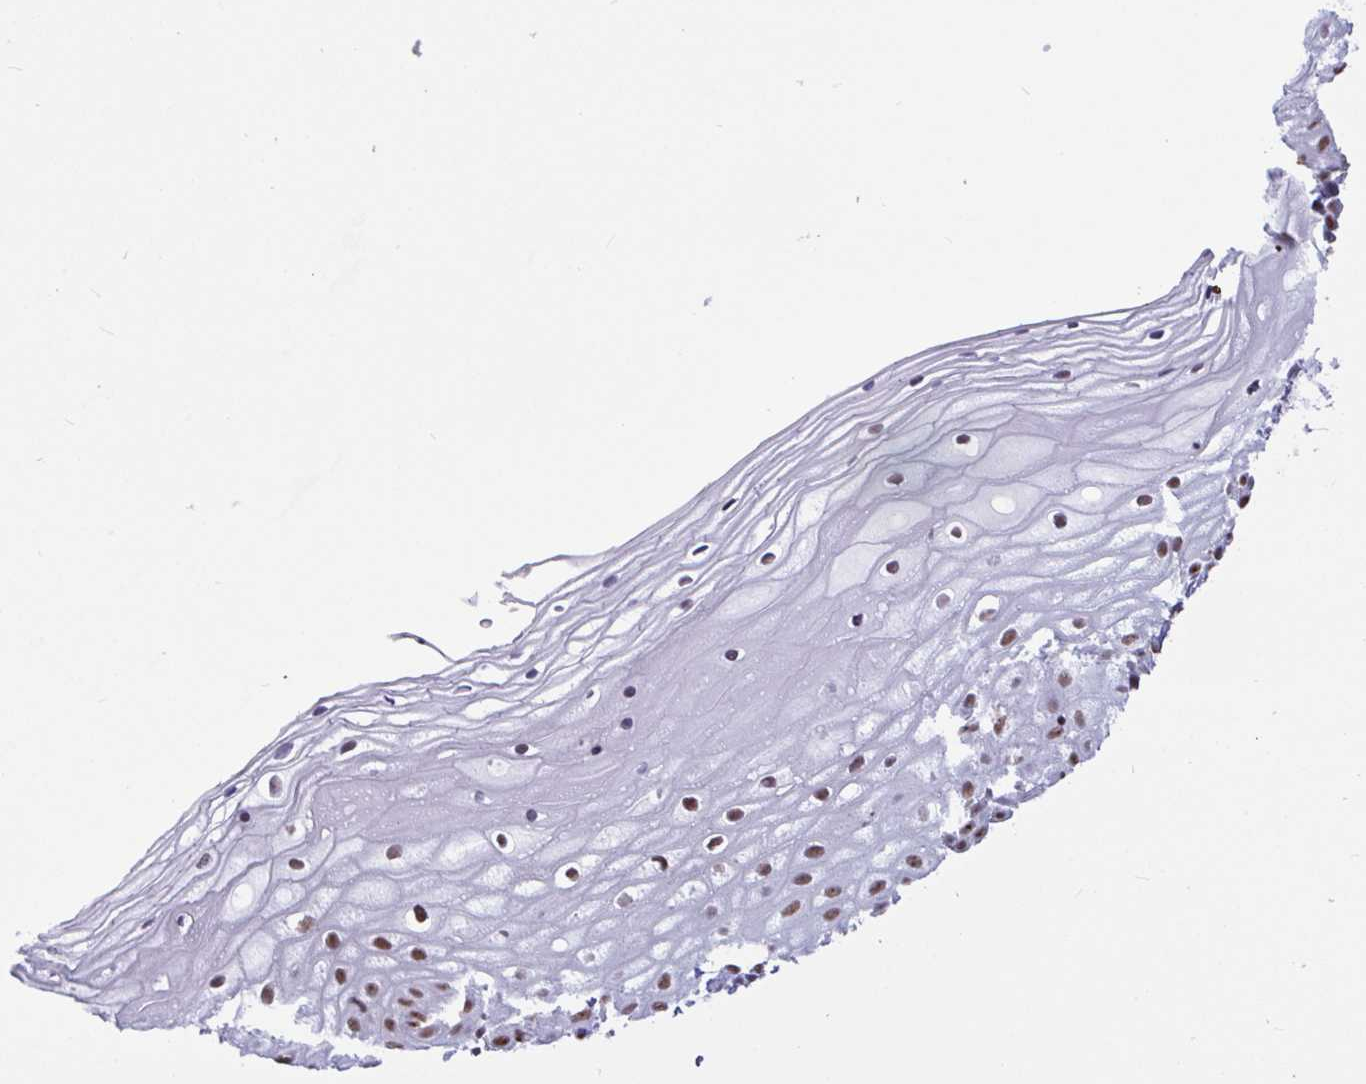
{"staining": {"intensity": "moderate", "quantity": ">75%", "location": "nuclear"}, "tissue": "cervix", "cell_type": "Glandular cells", "image_type": "normal", "snomed": [{"axis": "morphology", "description": "Normal tissue, NOS"}, {"axis": "topography", "description": "Cervix"}], "caption": "Protein analysis of normal cervix shows moderate nuclear positivity in approximately >75% of glandular cells. Nuclei are stained in blue.", "gene": "SUPT16H", "patient": {"sex": "female", "age": 36}}